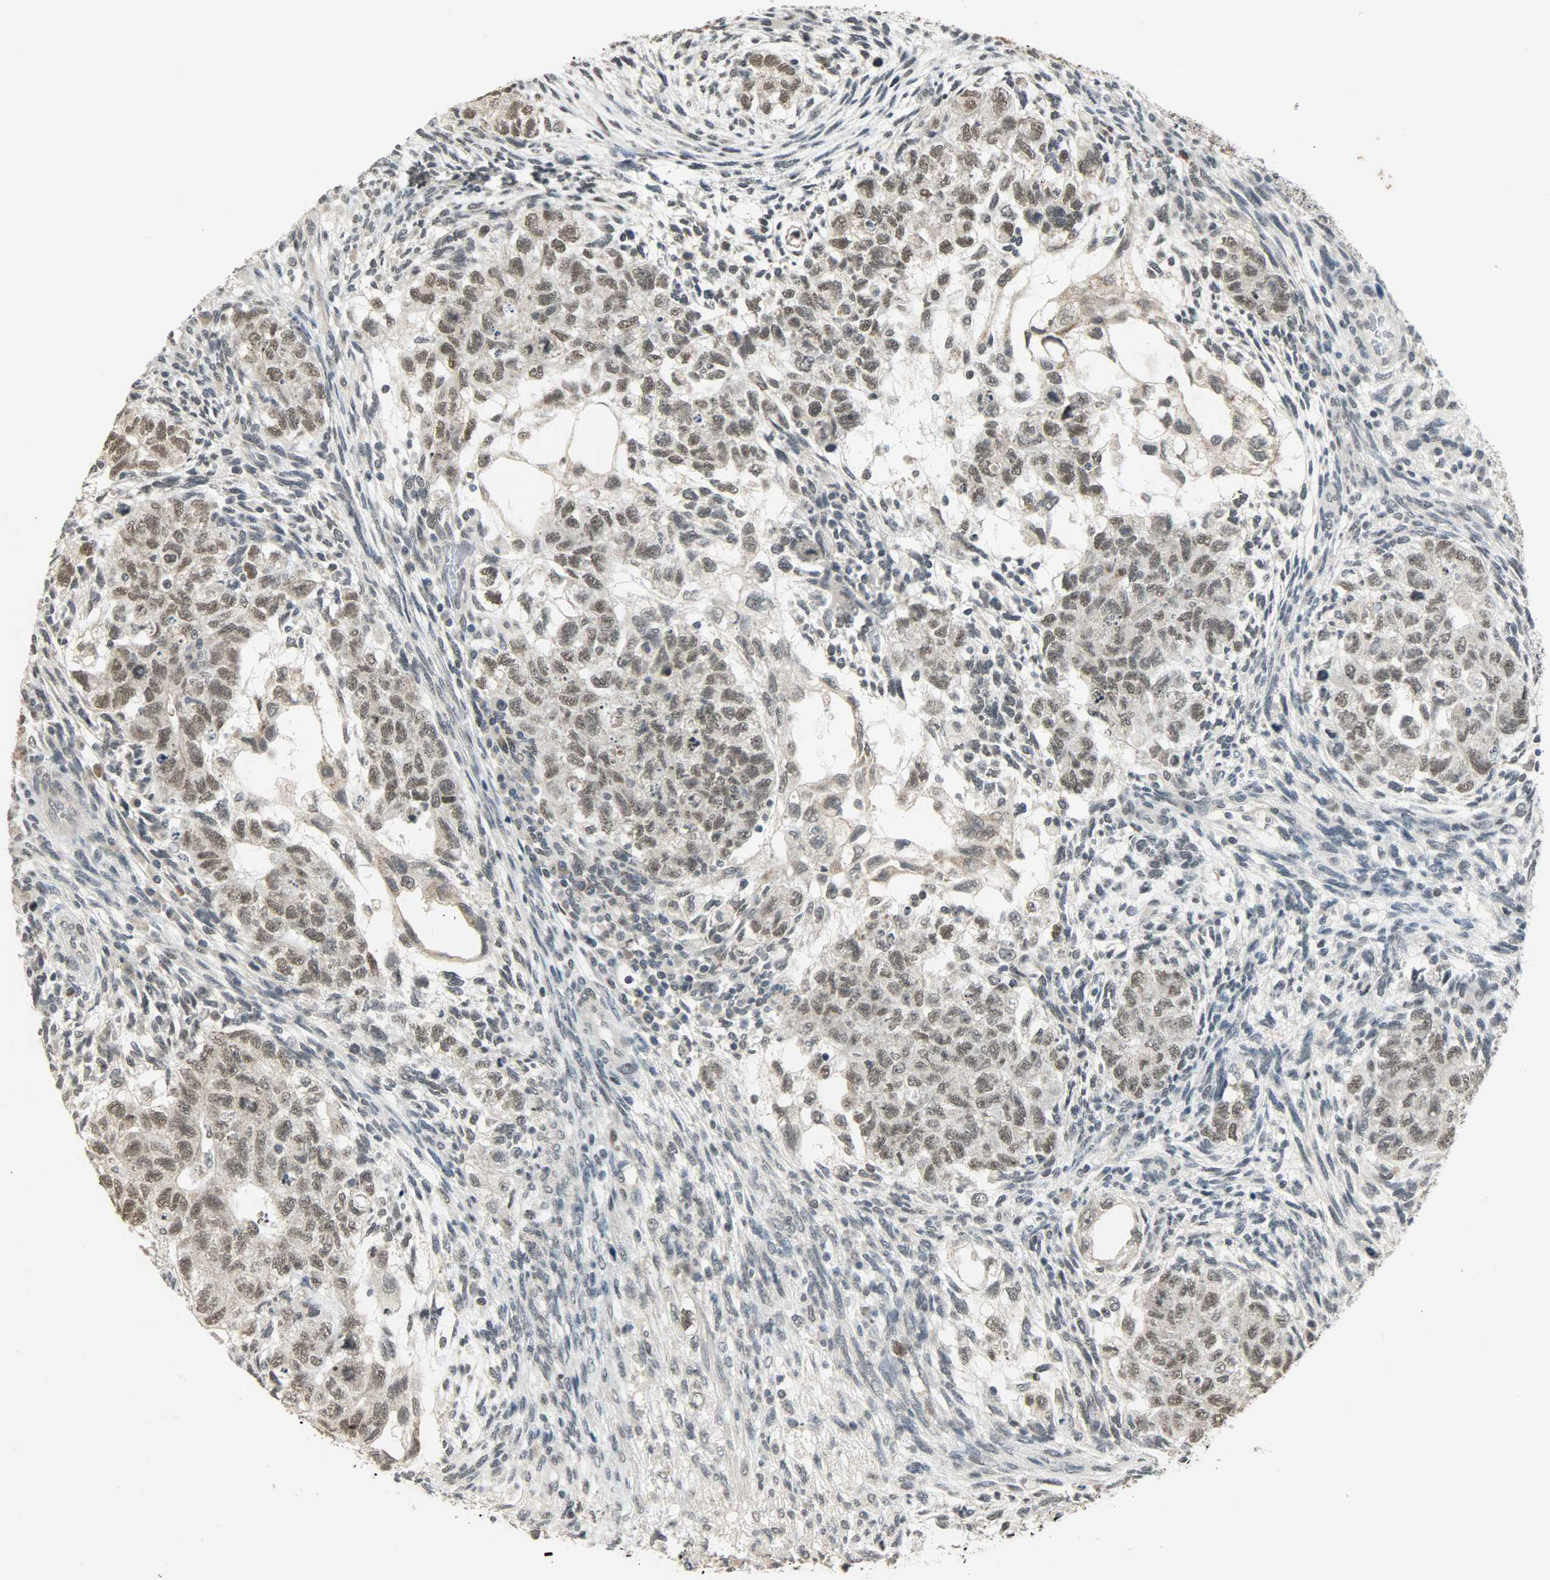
{"staining": {"intensity": "weak", "quantity": "25%-75%", "location": "nuclear"}, "tissue": "testis cancer", "cell_type": "Tumor cells", "image_type": "cancer", "snomed": [{"axis": "morphology", "description": "Normal tissue, NOS"}, {"axis": "morphology", "description": "Carcinoma, Embryonal, NOS"}, {"axis": "topography", "description": "Testis"}], "caption": "Testis embryonal carcinoma stained with DAB (3,3'-diaminobenzidine) IHC demonstrates low levels of weak nuclear positivity in about 25%-75% of tumor cells.", "gene": "SMARCA5", "patient": {"sex": "male", "age": 36}}